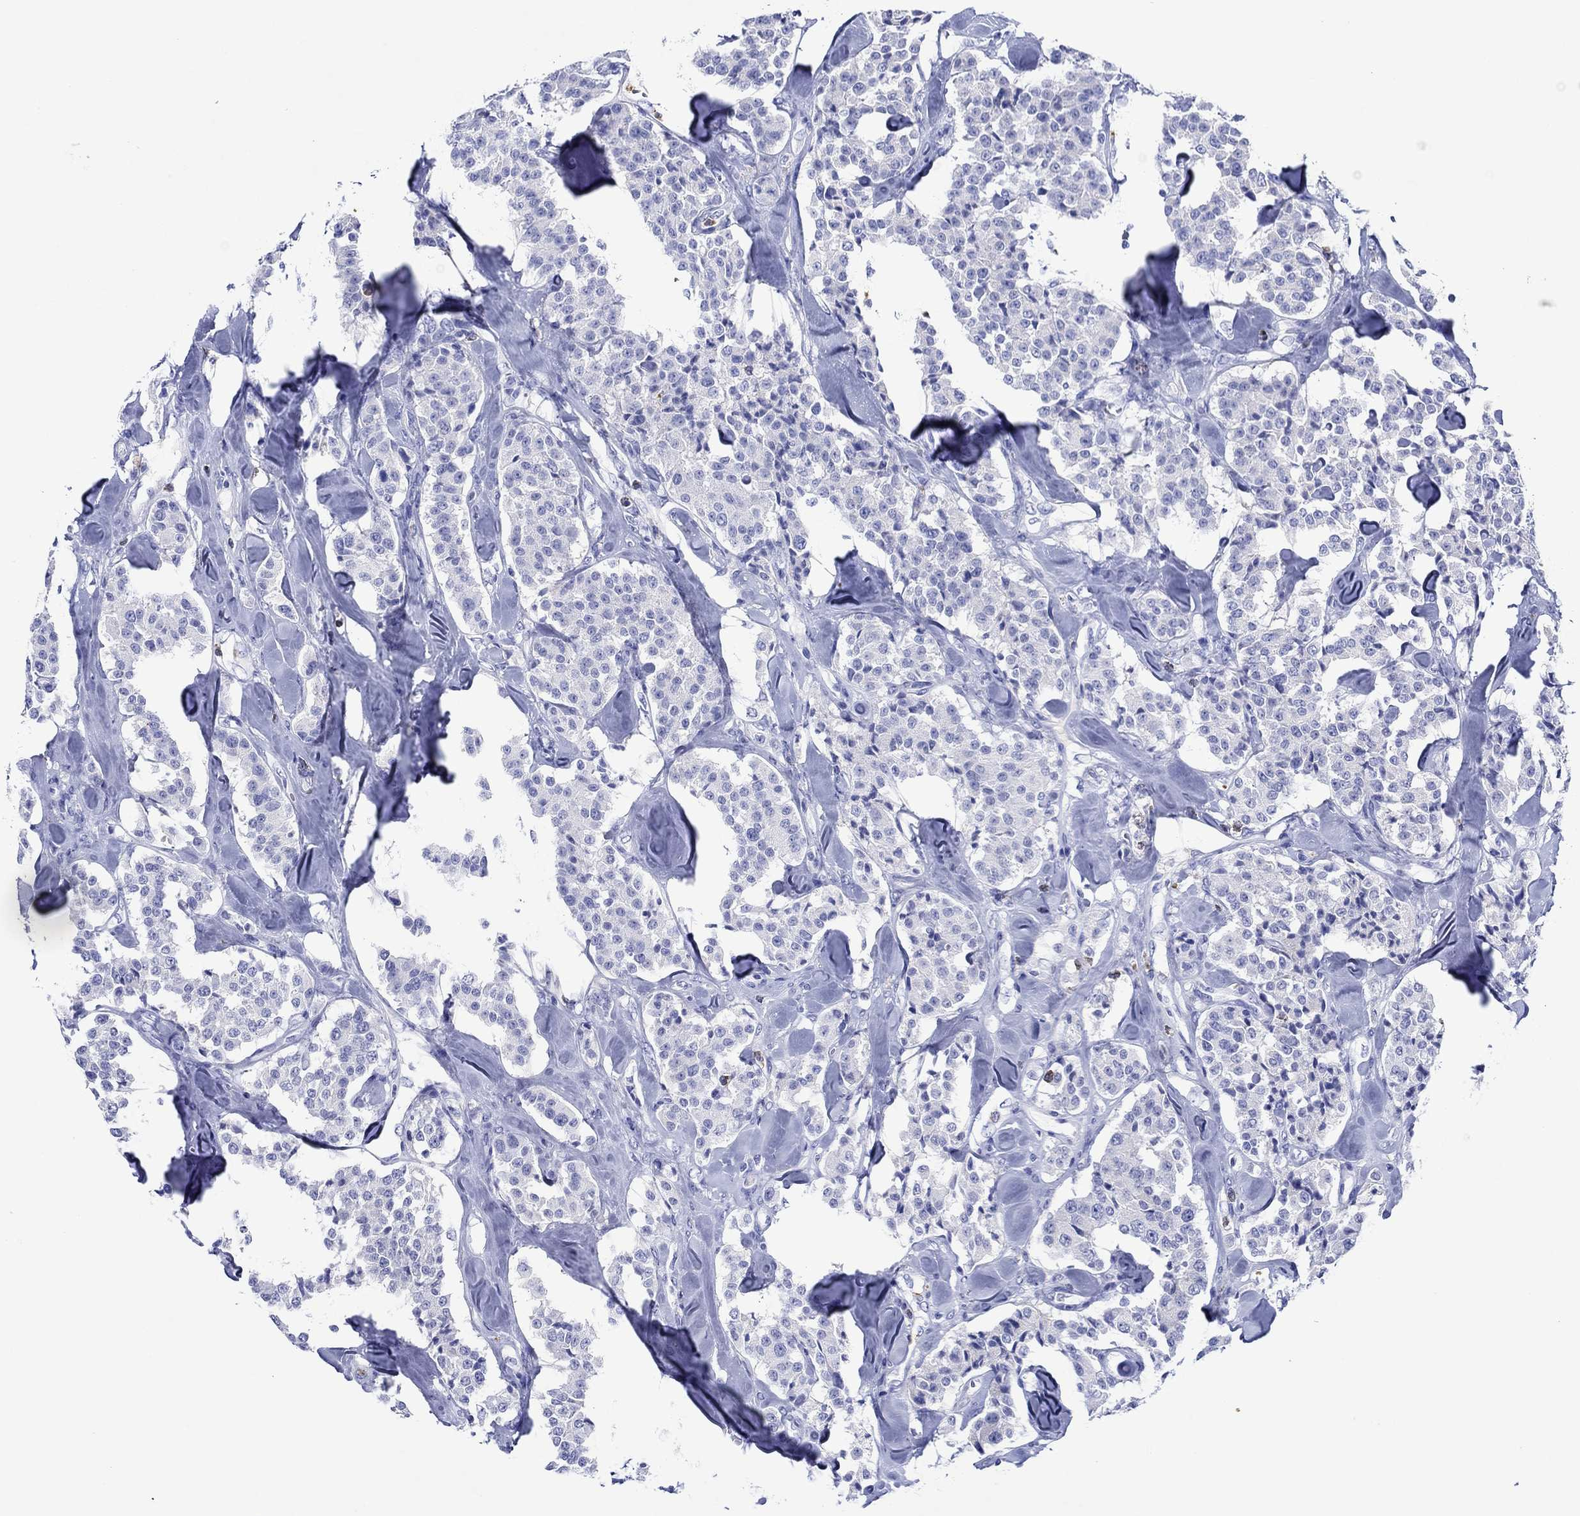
{"staining": {"intensity": "negative", "quantity": "none", "location": "none"}, "tissue": "carcinoid", "cell_type": "Tumor cells", "image_type": "cancer", "snomed": [{"axis": "morphology", "description": "Carcinoid, malignant, NOS"}, {"axis": "topography", "description": "Pancreas"}], "caption": "Tumor cells are negative for protein expression in human carcinoid (malignant).", "gene": "EPX", "patient": {"sex": "male", "age": 41}}